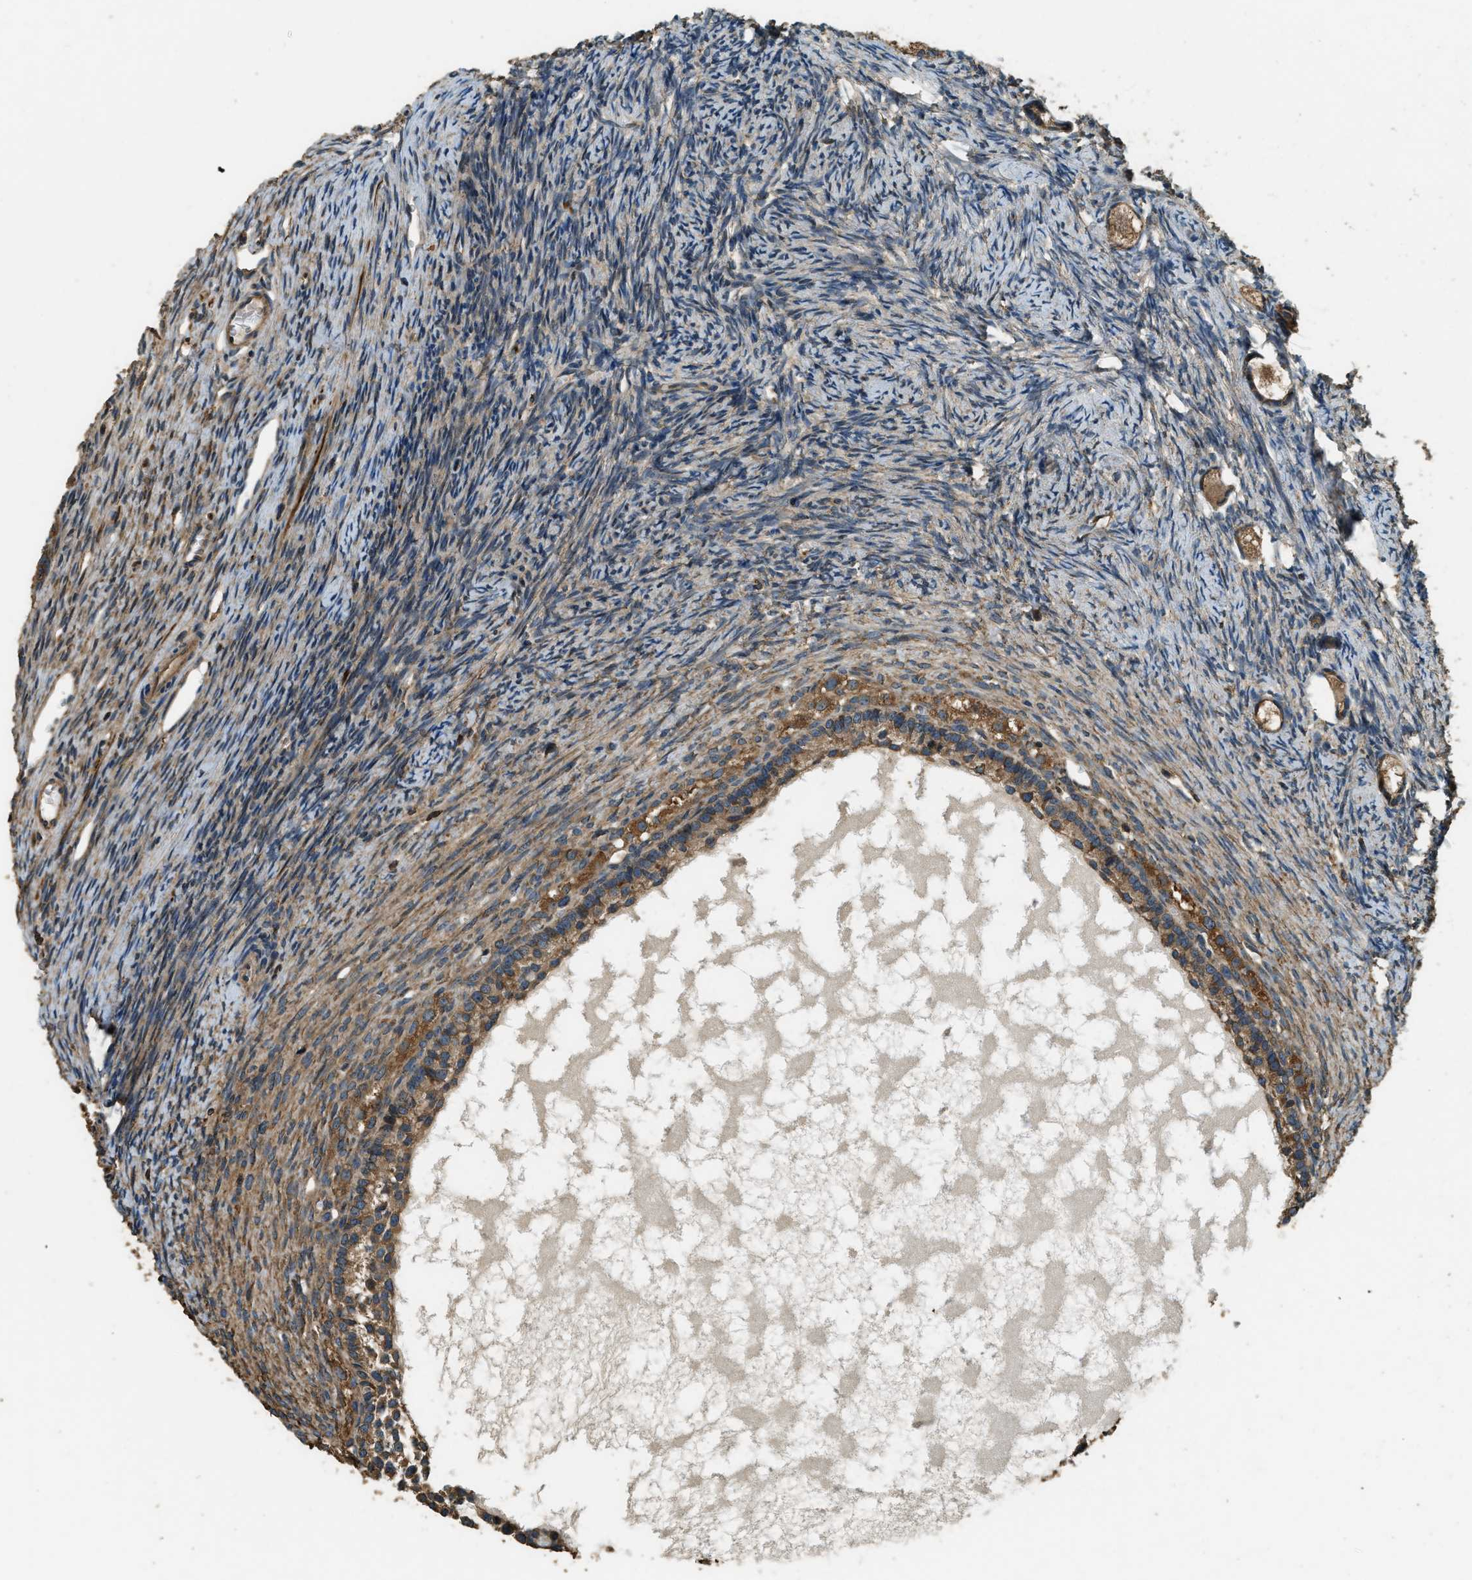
{"staining": {"intensity": "moderate", "quantity": ">75%", "location": "cytoplasmic/membranous"}, "tissue": "ovary", "cell_type": "Follicle cells", "image_type": "normal", "snomed": [{"axis": "morphology", "description": "Normal tissue, NOS"}, {"axis": "topography", "description": "Ovary"}], "caption": "The immunohistochemical stain shows moderate cytoplasmic/membranous positivity in follicle cells of normal ovary.", "gene": "ERGIC1", "patient": {"sex": "female", "age": 27}}